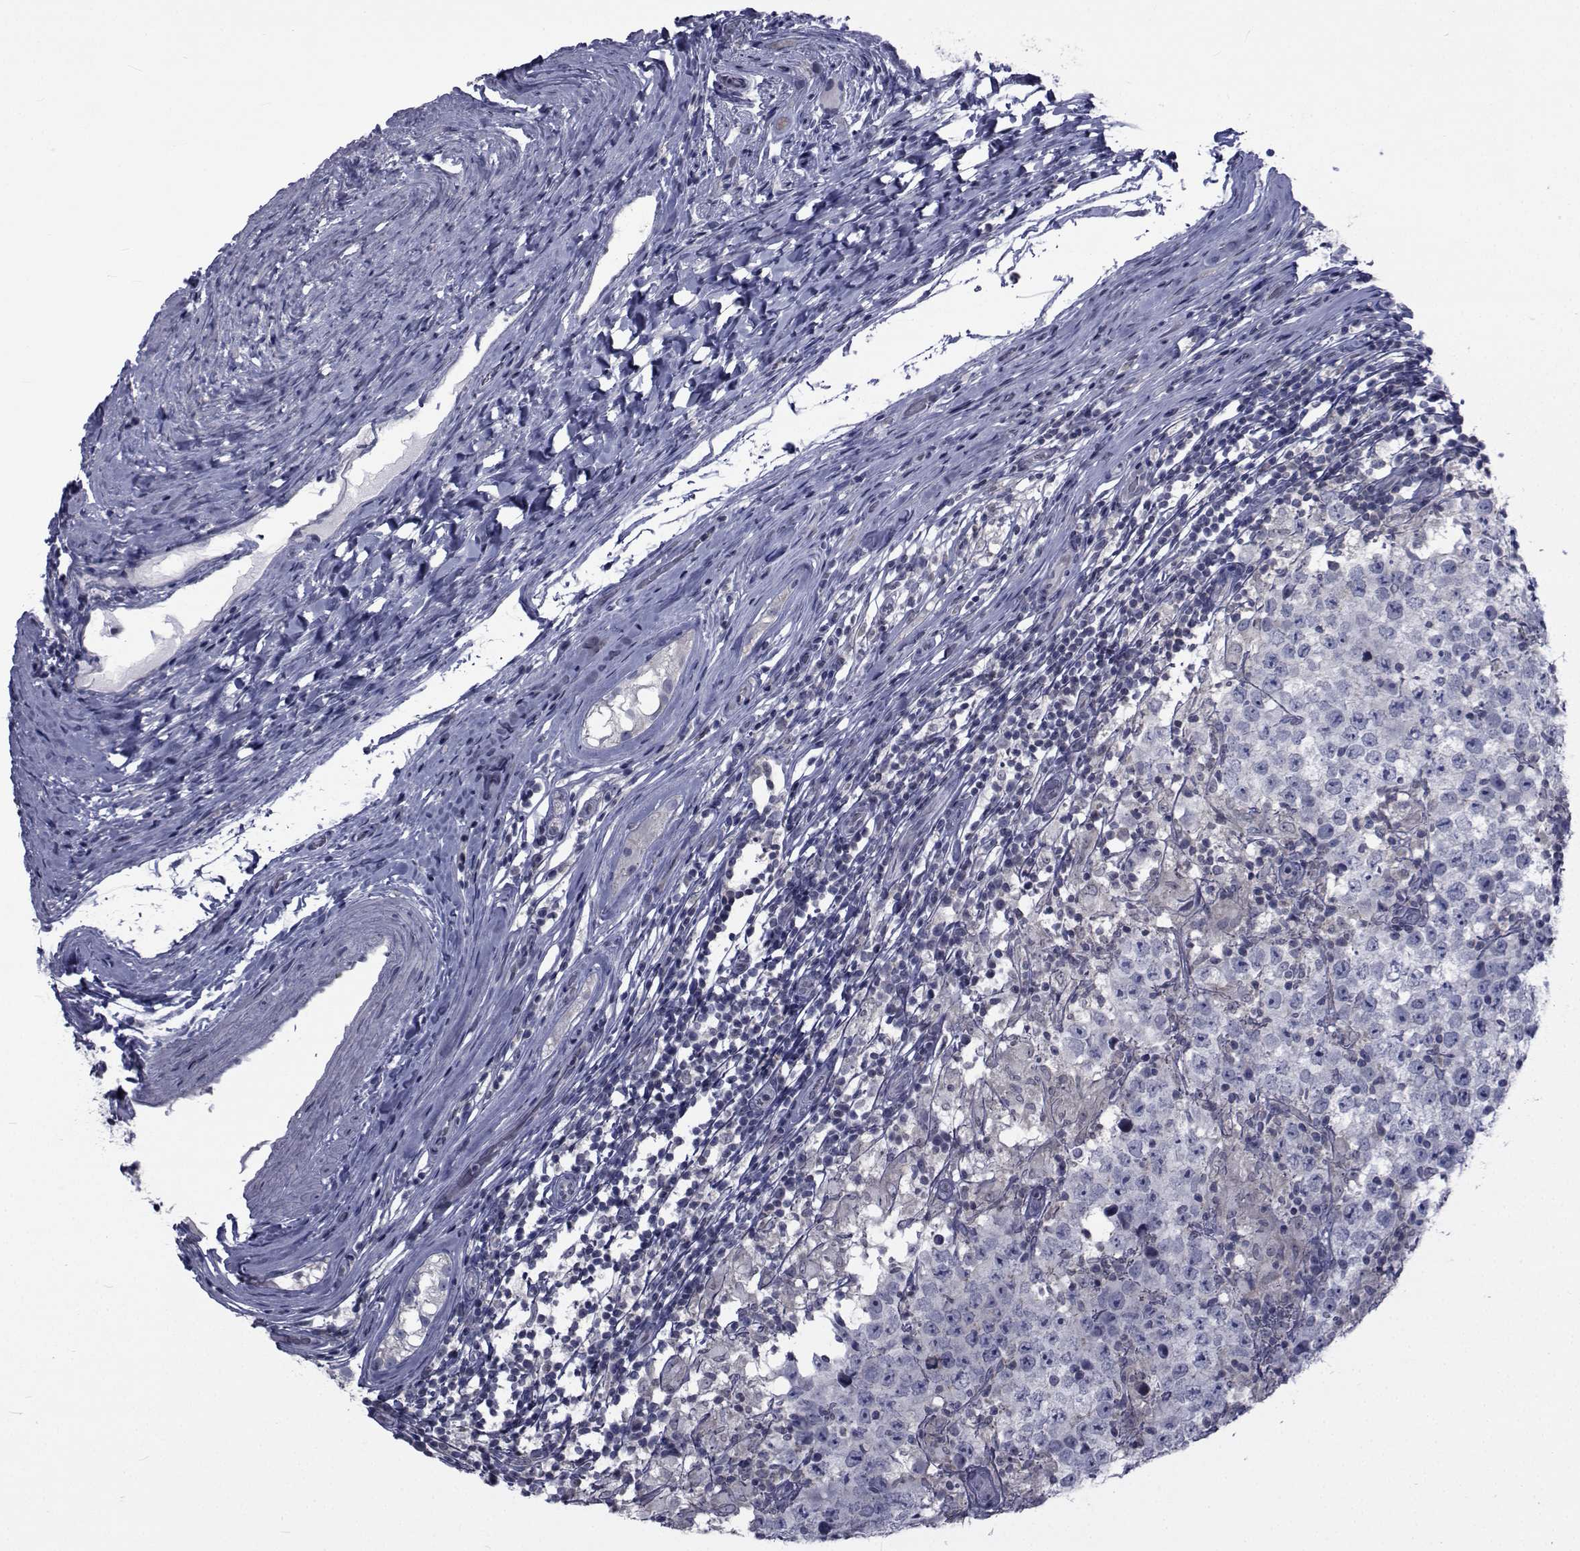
{"staining": {"intensity": "negative", "quantity": "none", "location": "none"}, "tissue": "testis cancer", "cell_type": "Tumor cells", "image_type": "cancer", "snomed": [{"axis": "morphology", "description": "Seminoma, NOS"}, {"axis": "morphology", "description": "Carcinoma, Embryonal, NOS"}, {"axis": "topography", "description": "Testis"}], "caption": "Image shows no protein expression in tumor cells of testis cancer tissue.", "gene": "SLC30A10", "patient": {"sex": "male", "age": 41}}